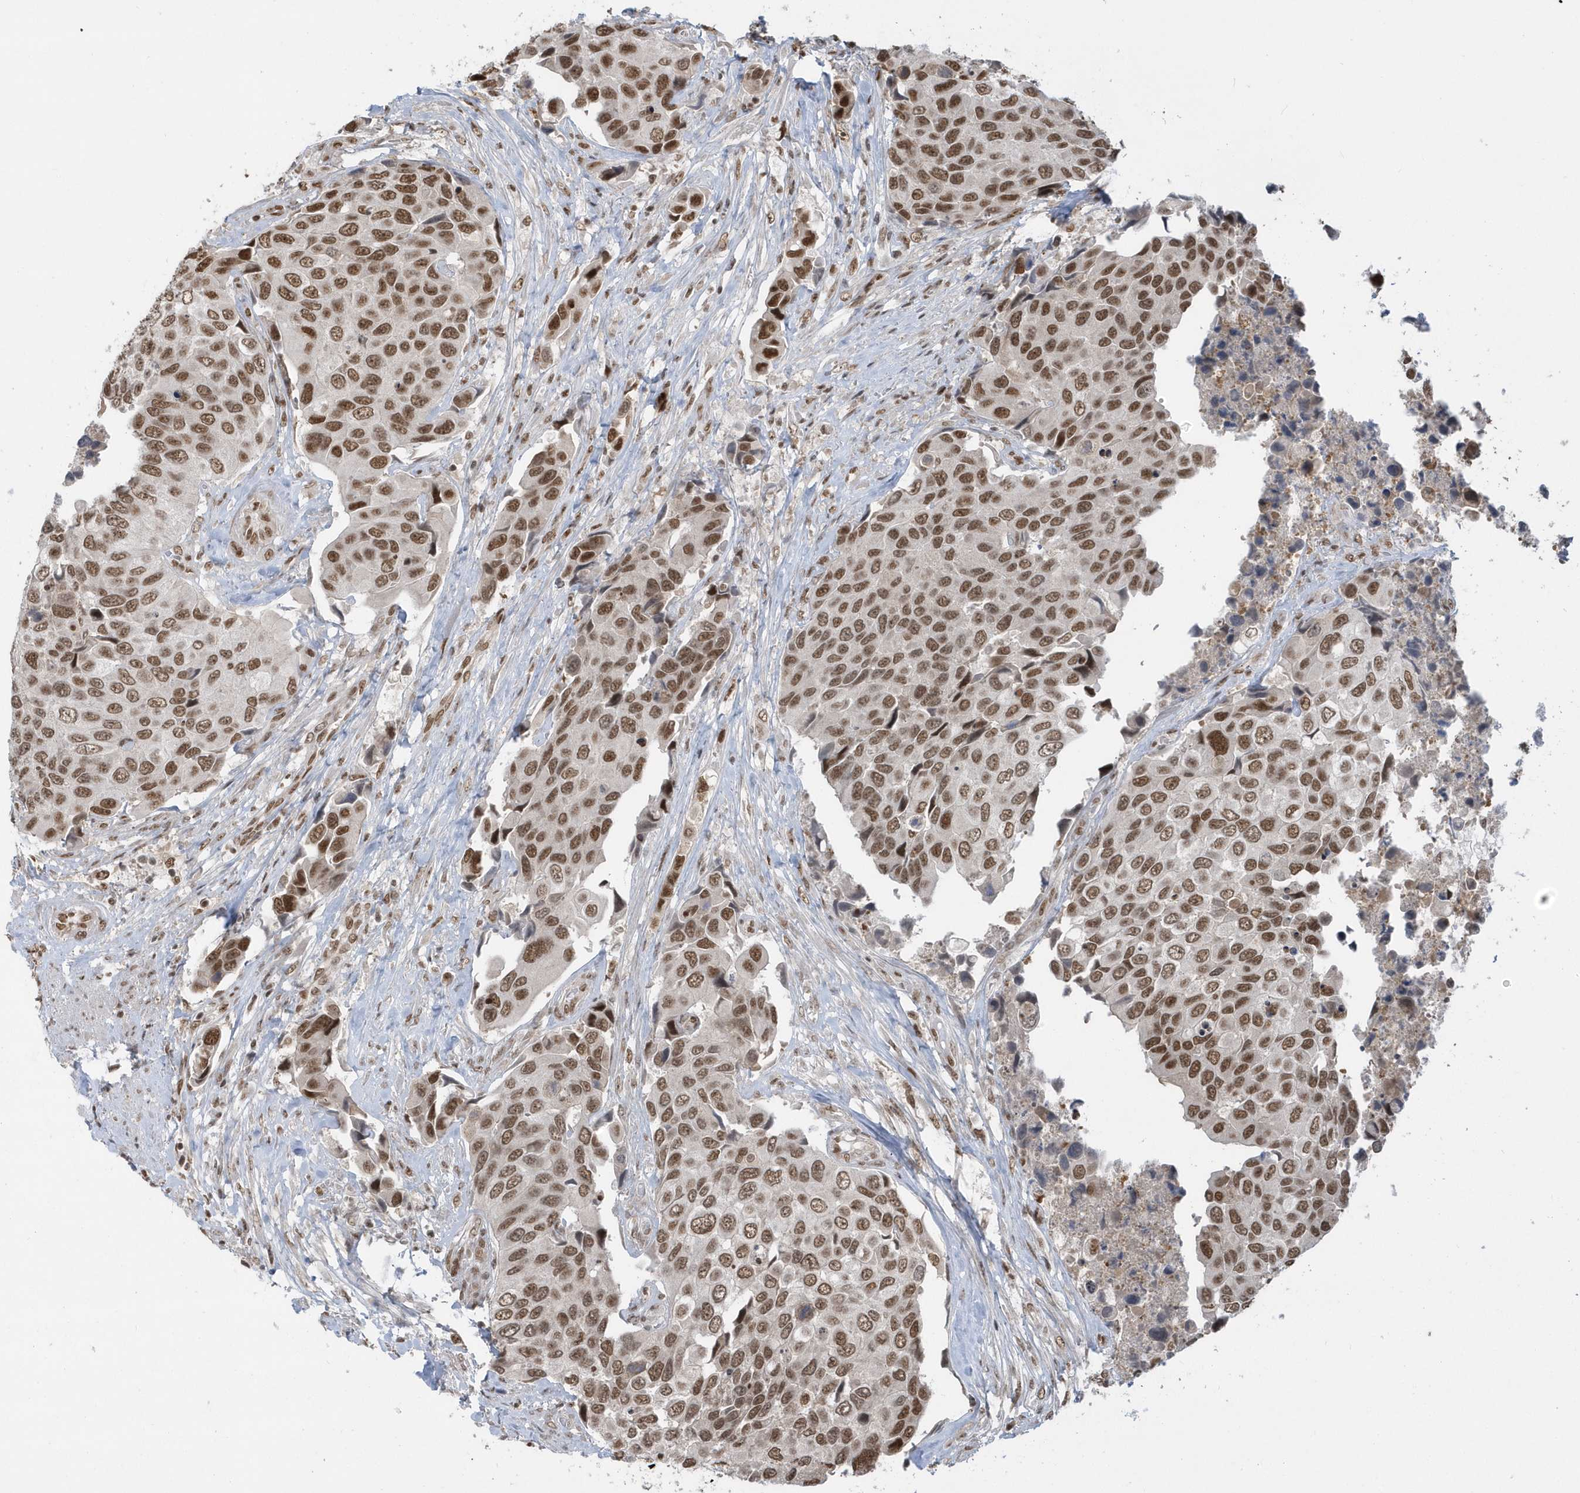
{"staining": {"intensity": "moderate", "quantity": ">75%", "location": "nuclear"}, "tissue": "urothelial cancer", "cell_type": "Tumor cells", "image_type": "cancer", "snomed": [{"axis": "morphology", "description": "Urothelial carcinoma, High grade"}, {"axis": "topography", "description": "Urinary bladder"}], "caption": "Protein analysis of urothelial carcinoma (high-grade) tissue reveals moderate nuclear positivity in approximately >75% of tumor cells.", "gene": "SEPHS1", "patient": {"sex": "male", "age": 74}}